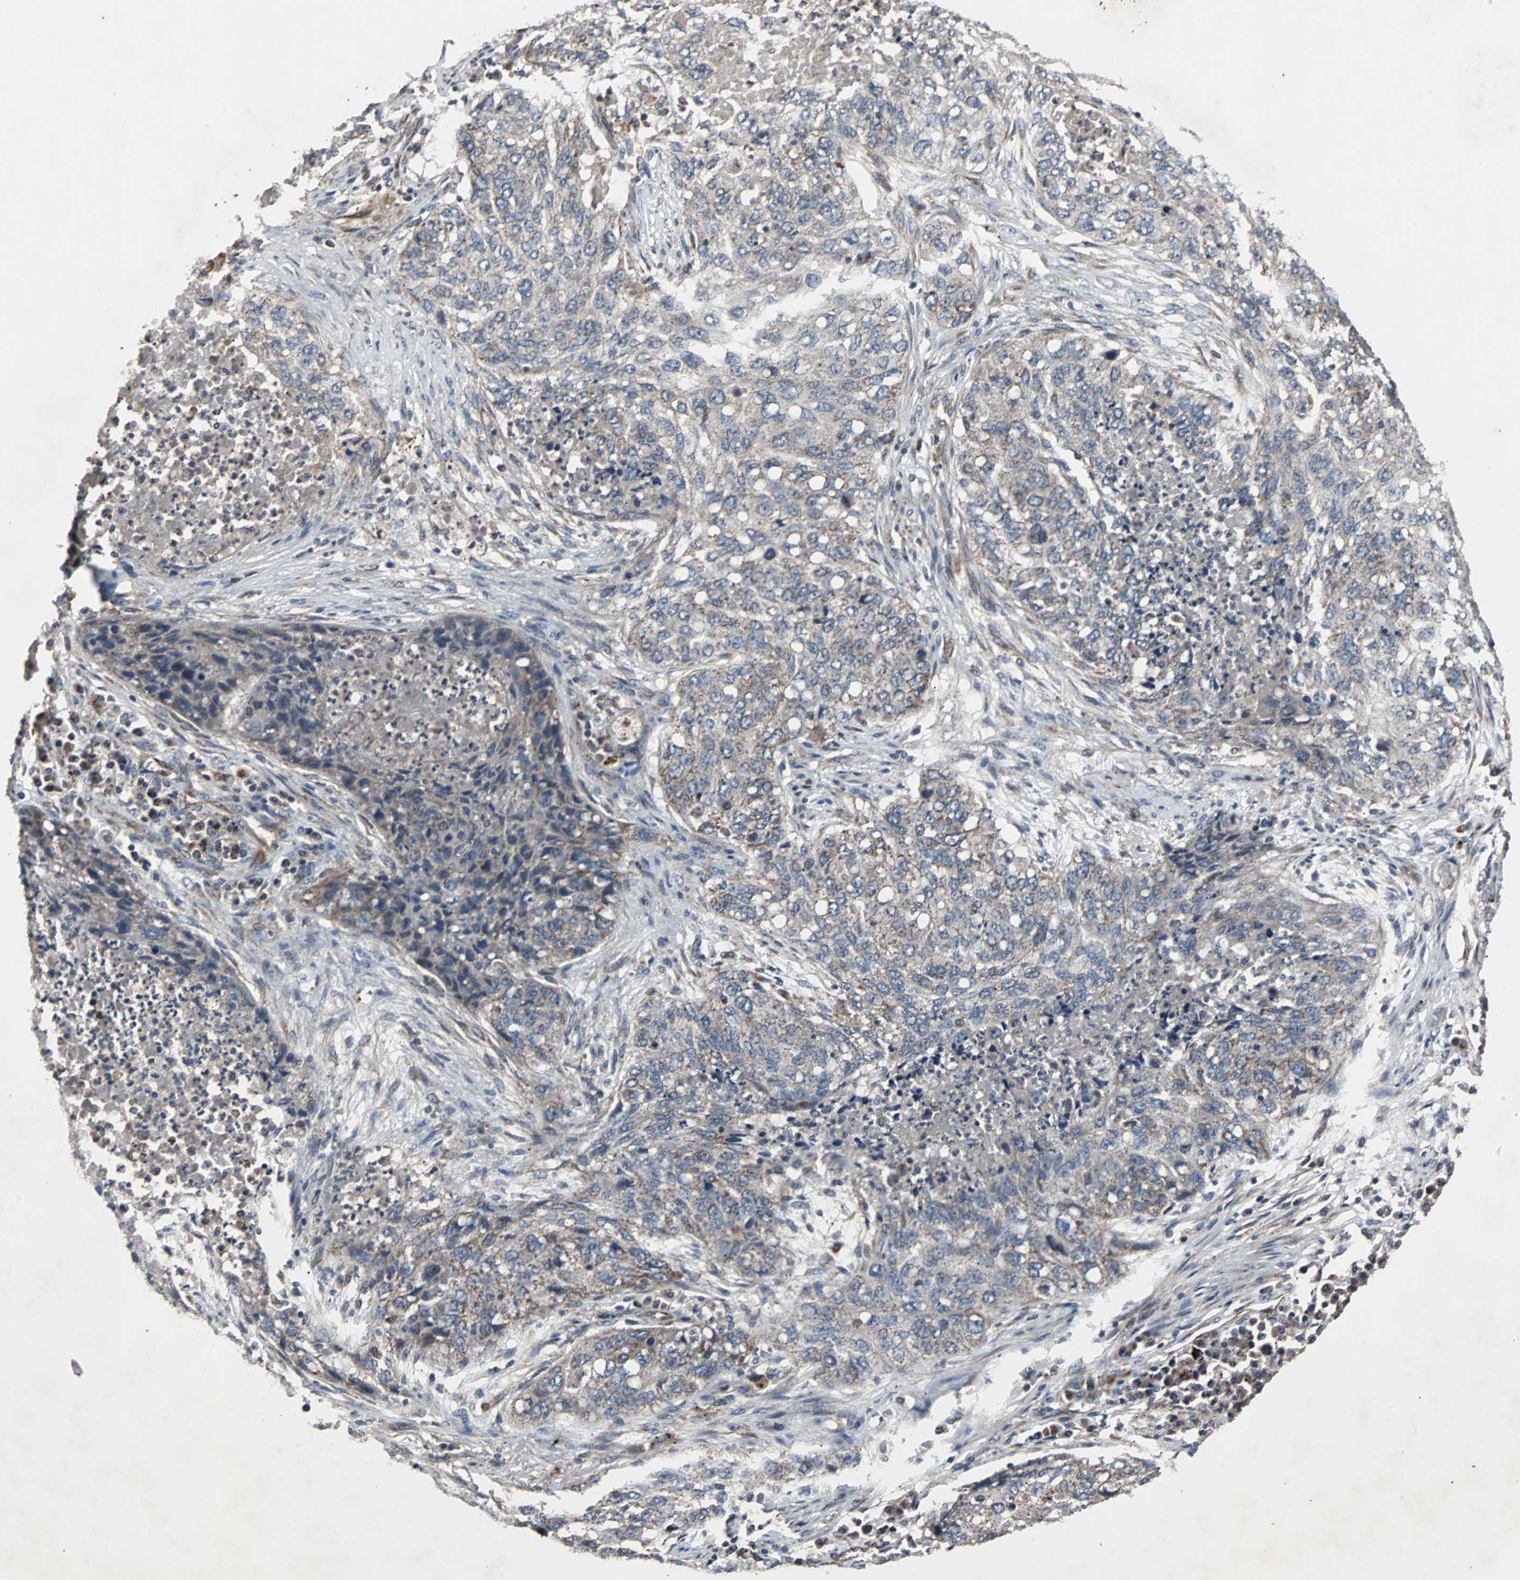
{"staining": {"intensity": "weak", "quantity": ">75%", "location": "cytoplasmic/membranous"}, "tissue": "lung cancer", "cell_type": "Tumor cells", "image_type": "cancer", "snomed": [{"axis": "morphology", "description": "Squamous cell carcinoma, NOS"}, {"axis": "topography", "description": "Lung"}], "caption": "Human lung cancer (squamous cell carcinoma) stained with a protein marker displays weak staining in tumor cells.", "gene": "ACTR3", "patient": {"sex": "female", "age": 63}}